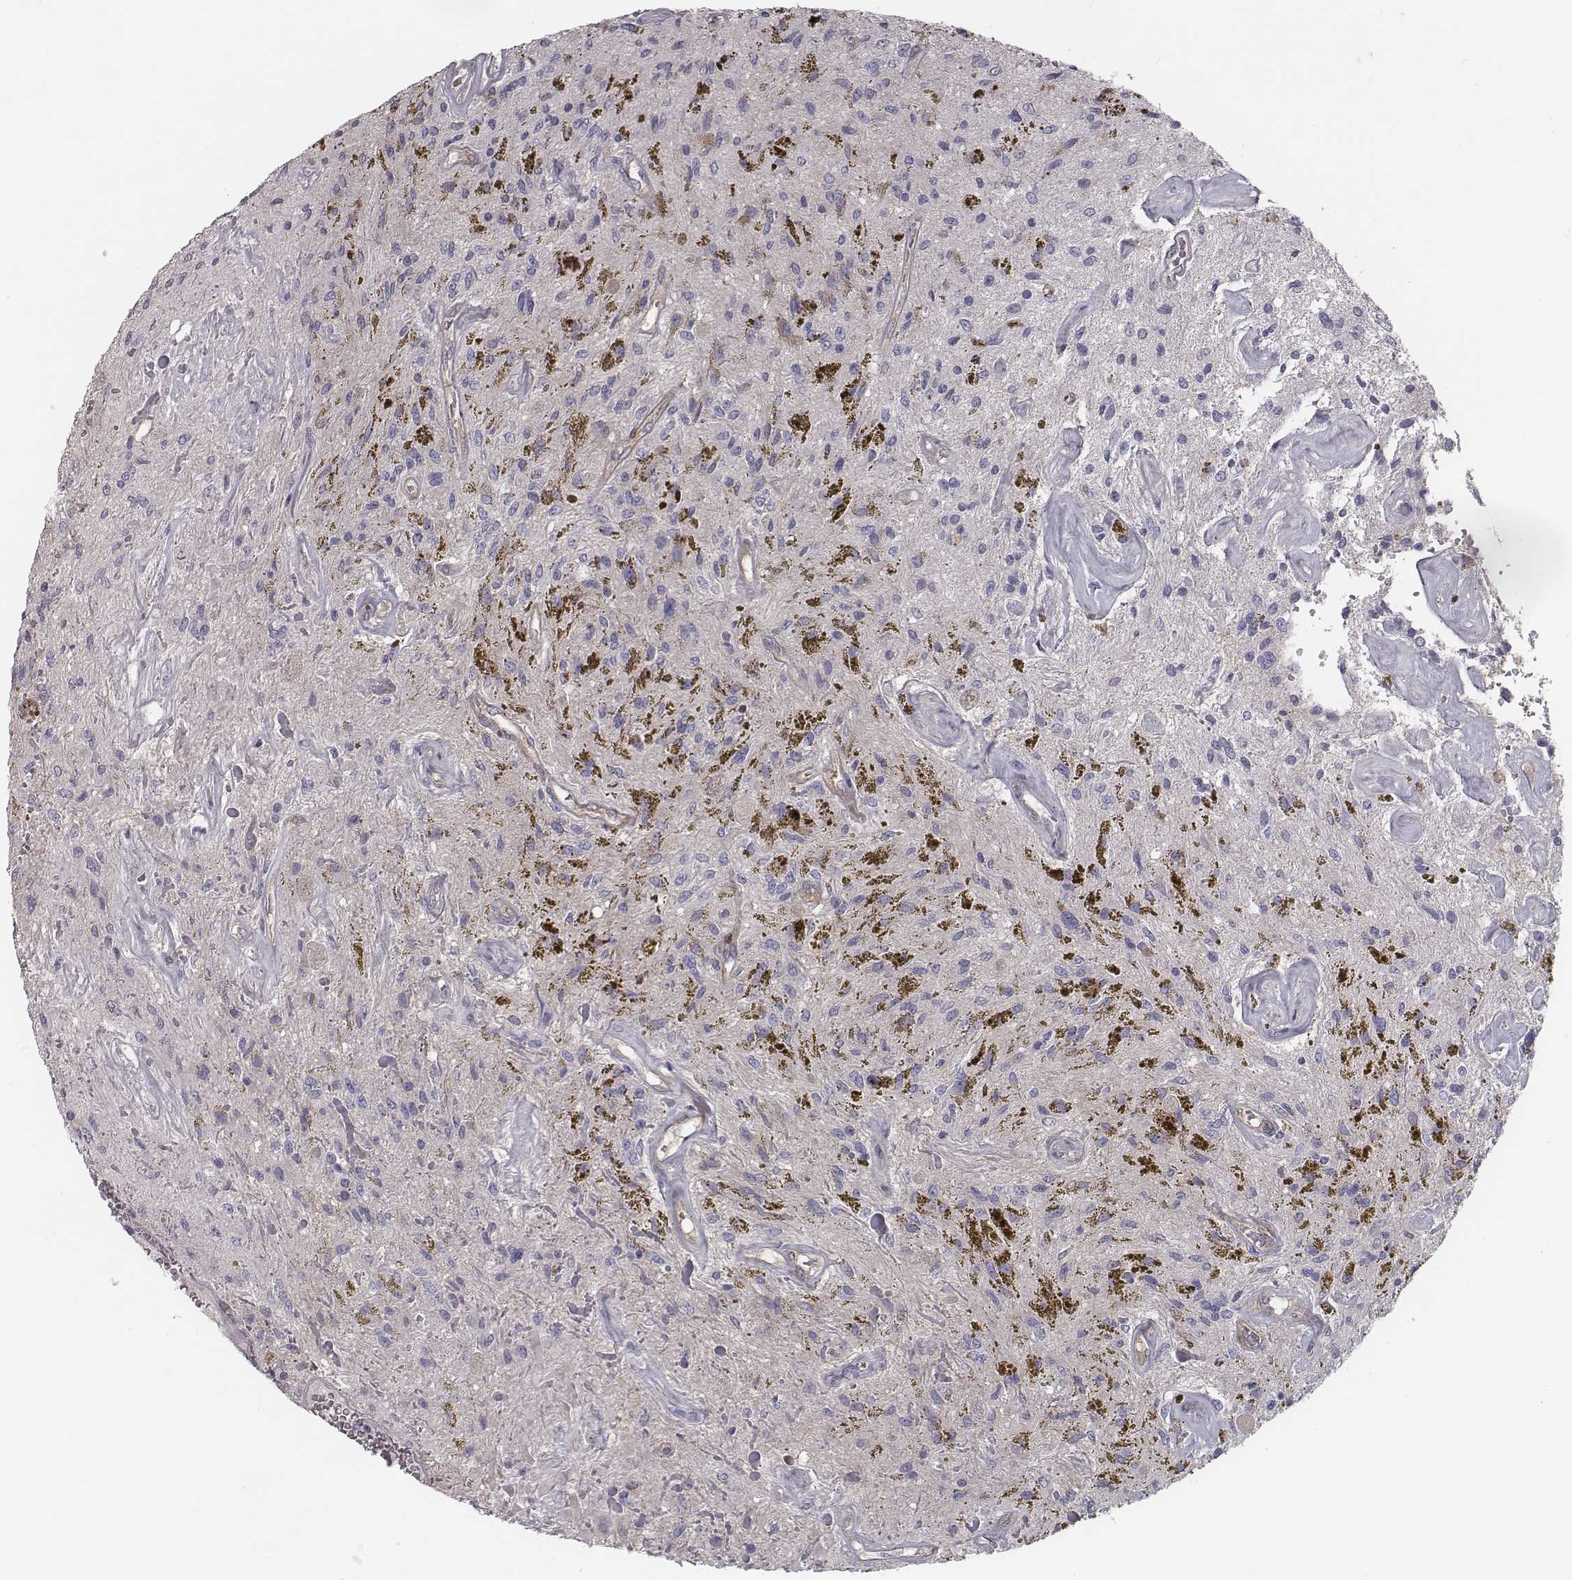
{"staining": {"intensity": "negative", "quantity": "none", "location": "none"}, "tissue": "glioma", "cell_type": "Tumor cells", "image_type": "cancer", "snomed": [{"axis": "morphology", "description": "Glioma, malignant, Low grade"}, {"axis": "topography", "description": "Cerebellum"}], "caption": "Tumor cells show no significant expression in malignant glioma (low-grade).", "gene": "ISYNA1", "patient": {"sex": "female", "age": 14}}